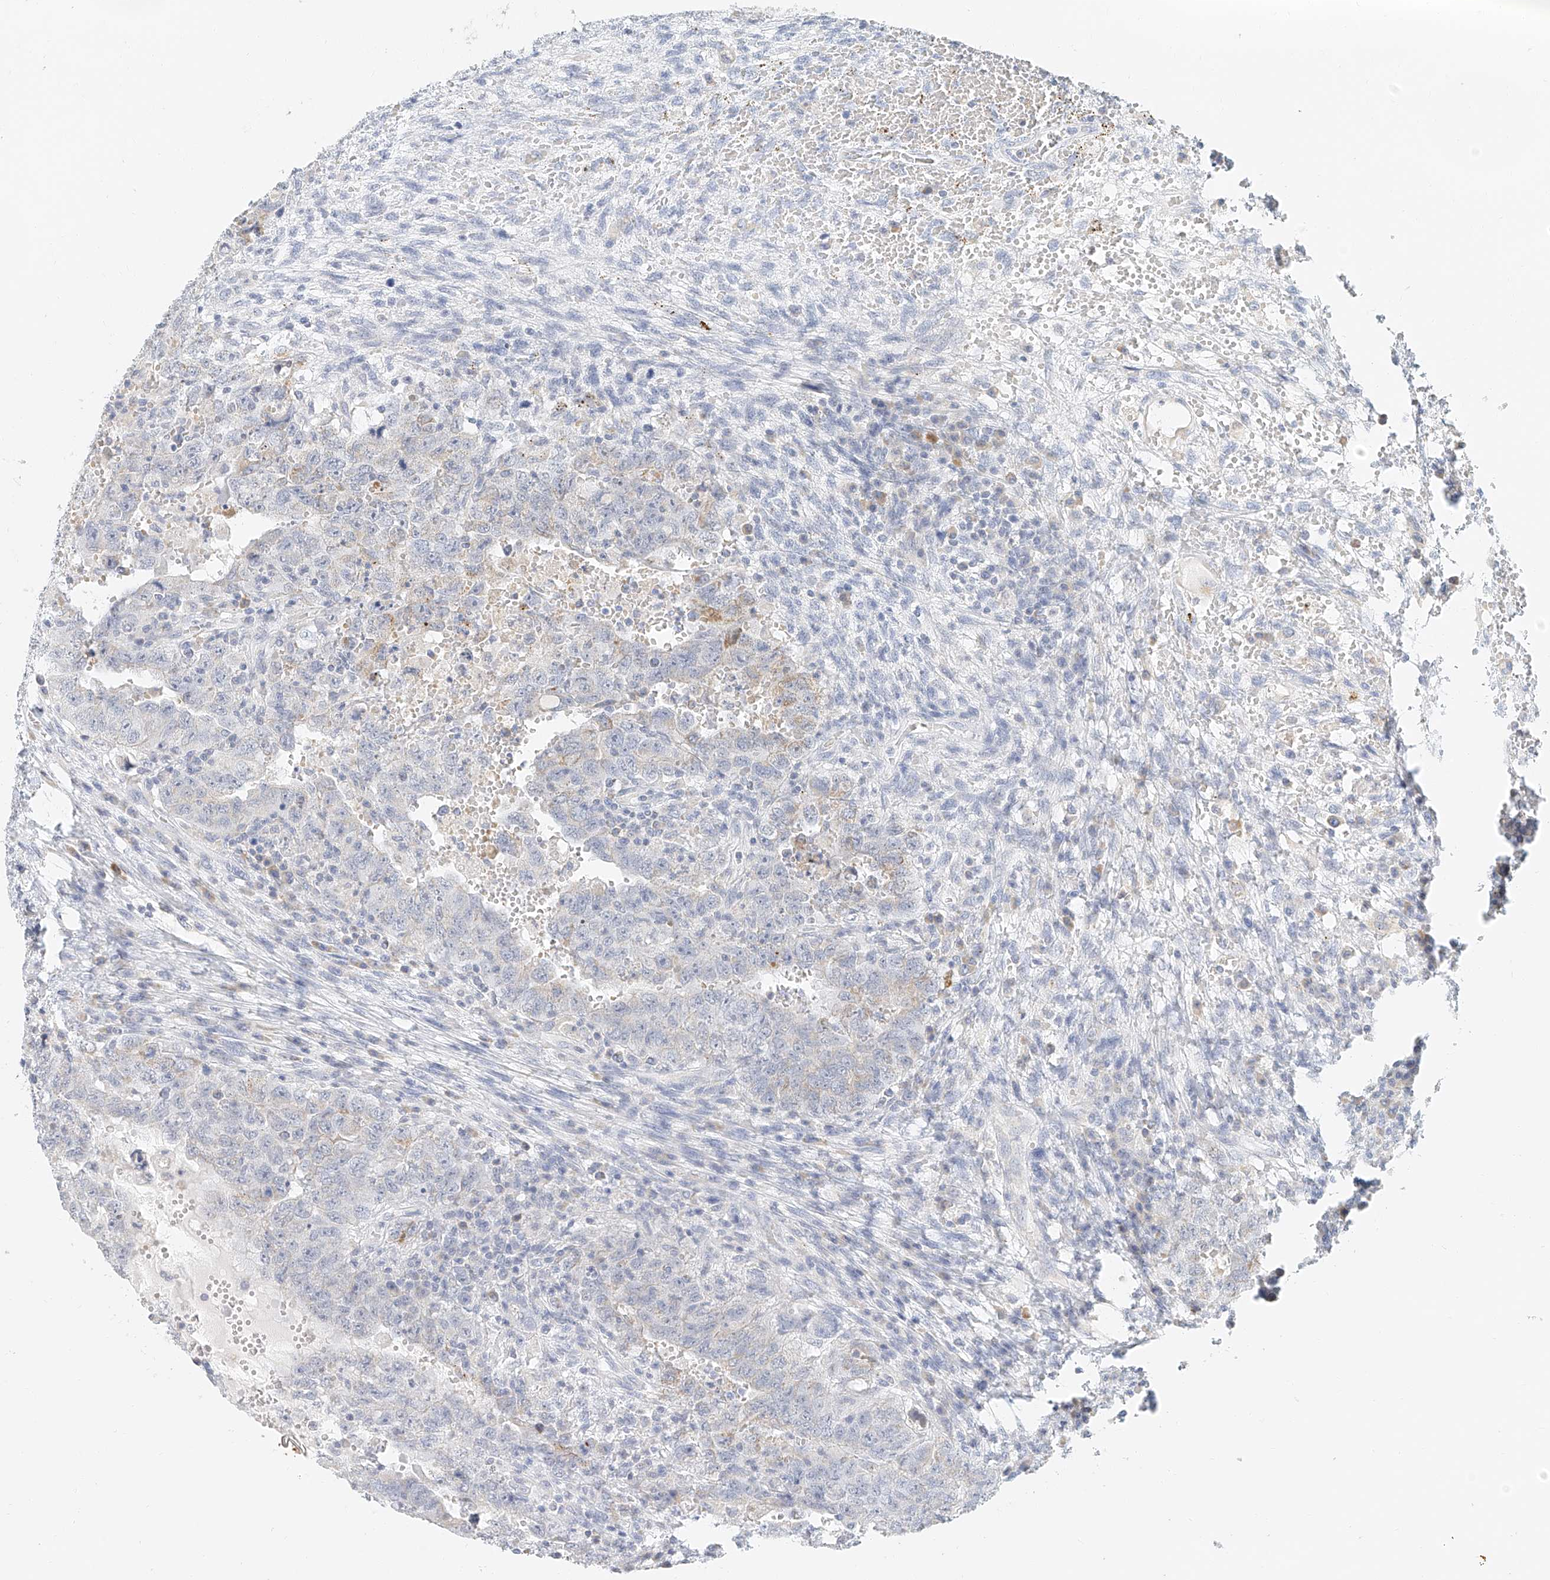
{"staining": {"intensity": "negative", "quantity": "none", "location": "none"}, "tissue": "testis cancer", "cell_type": "Tumor cells", "image_type": "cancer", "snomed": [{"axis": "morphology", "description": "Carcinoma, Embryonal, NOS"}, {"axis": "topography", "description": "Testis"}], "caption": "An image of testis cancer (embryonal carcinoma) stained for a protein displays no brown staining in tumor cells.", "gene": "CXorf58", "patient": {"sex": "male", "age": 26}}